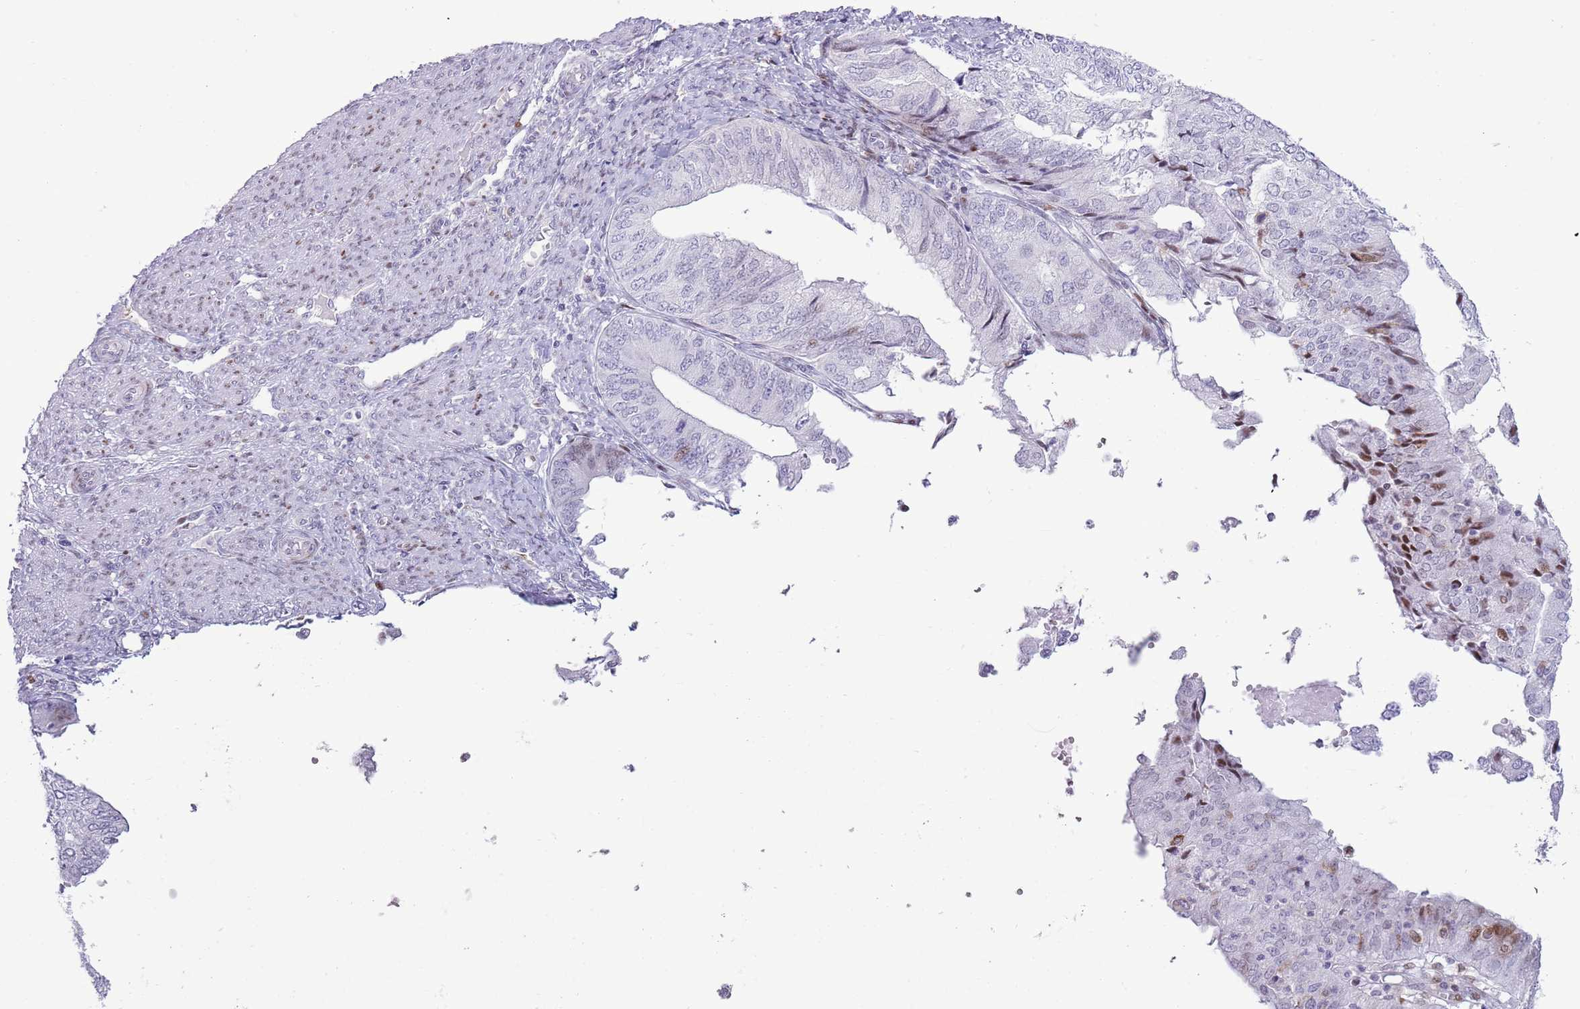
{"staining": {"intensity": "negative", "quantity": "none", "location": "none"}, "tissue": "endometrial cancer", "cell_type": "Tumor cells", "image_type": "cancer", "snomed": [{"axis": "morphology", "description": "Adenocarcinoma, NOS"}, {"axis": "topography", "description": "Endometrium"}], "caption": "Human endometrial adenocarcinoma stained for a protein using immunohistochemistry (IHC) shows no positivity in tumor cells.", "gene": "ANO8", "patient": {"sex": "female", "age": 68}}